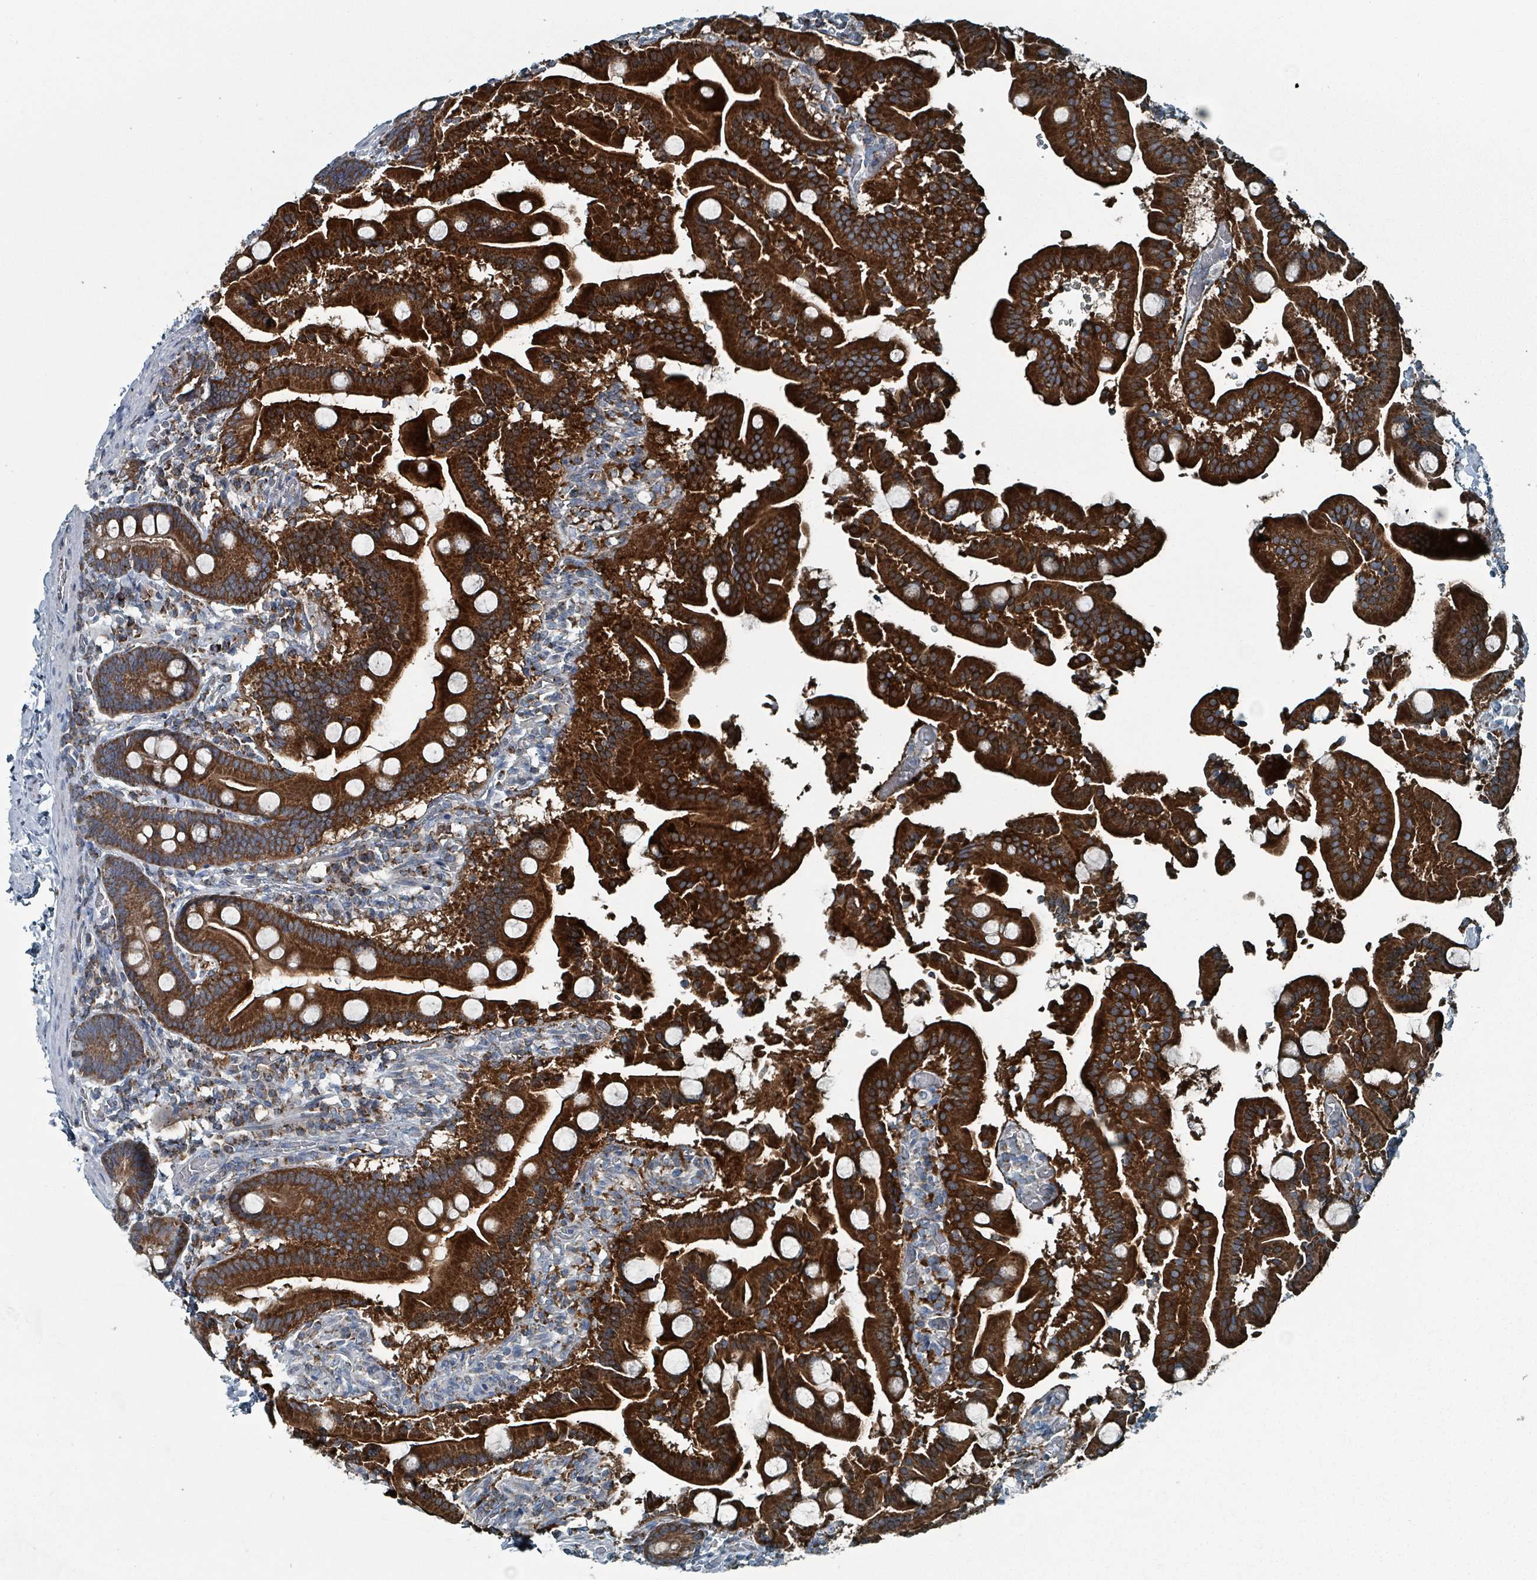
{"staining": {"intensity": "strong", "quantity": ">75%", "location": "cytoplasmic/membranous"}, "tissue": "duodenum", "cell_type": "Glandular cells", "image_type": "normal", "snomed": [{"axis": "morphology", "description": "Normal tissue, NOS"}, {"axis": "topography", "description": "Duodenum"}], "caption": "Immunohistochemistry (IHC) histopathology image of normal duodenum: duodenum stained using immunohistochemistry shows high levels of strong protein expression localized specifically in the cytoplasmic/membranous of glandular cells, appearing as a cytoplasmic/membranous brown color.", "gene": "ABHD18", "patient": {"sex": "male", "age": 55}}